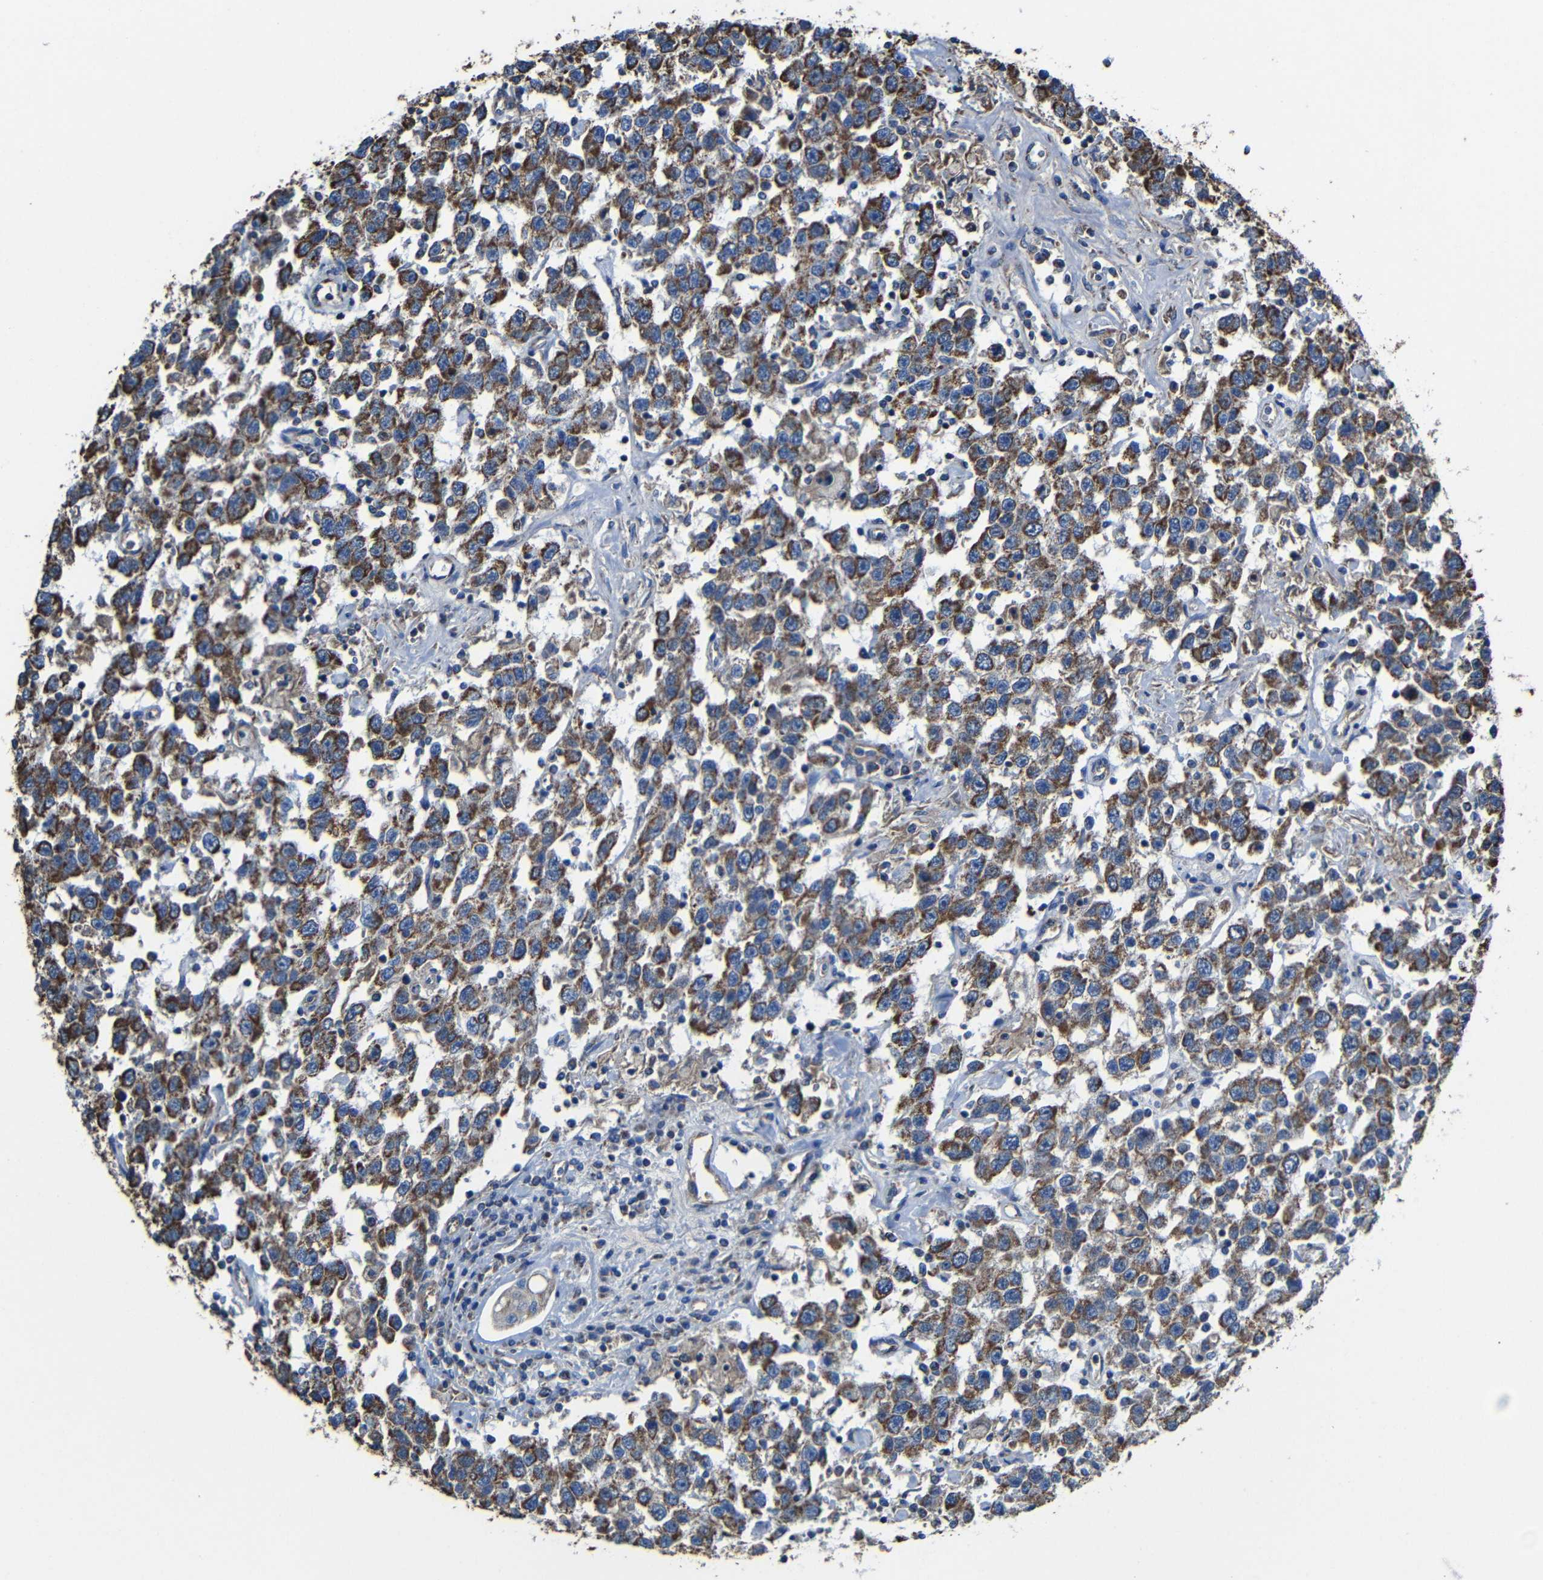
{"staining": {"intensity": "strong", "quantity": ">75%", "location": "cytoplasmic/membranous"}, "tissue": "testis cancer", "cell_type": "Tumor cells", "image_type": "cancer", "snomed": [{"axis": "morphology", "description": "Seminoma, NOS"}, {"axis": "topography", "description": "Testis"}], "caption": "Immunohistochemical staining of human seminoma (testis) reveals strong cytoplasmic/membranous protein expression in approximately >75% of tumor cells.", "gene": "INTS6L", "patient": {"sex": "male", "age": 41}}